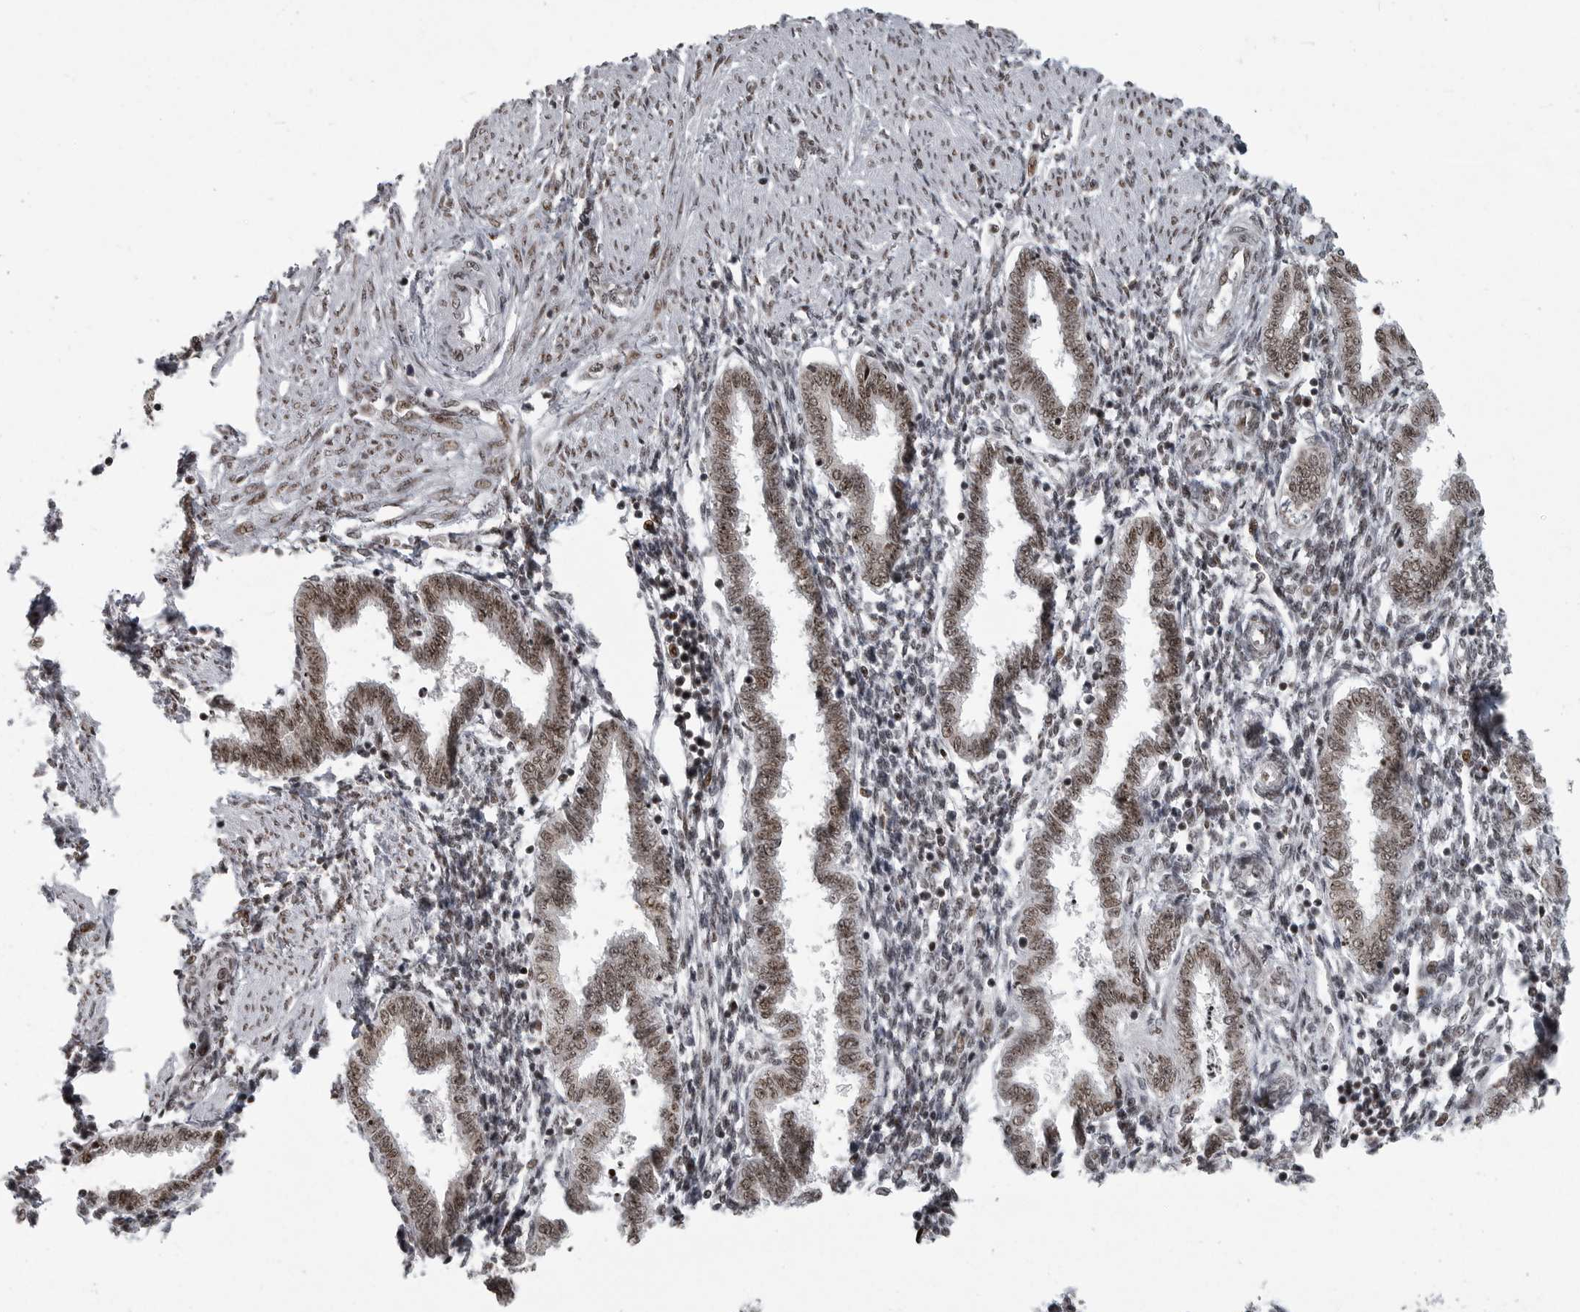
{"staining": {"intensity": "moderate", "quantity": "25%-75%", "location": "nuclear"}, "tissue": "endometrium", "cell_type": "Cells in endometrial stroma", "image_type": "normal", "snomed": [{"axis": "morphology", "description": "Normal tissue, NOS"}, {"axis": "topography", "description": "Endometrium"}], "caption": "High-power microscopy captured an immunohistochemistry (IHC) image of unremarkable endometrium, revealing moderate nuclear expression in about 25%-75% of cells in endometrial stroma. The staining is performed using DAB brown chromogen to label protein expression. The nuclei are counter-stained blue using hematoxylin.", "gene": "YAF2", "patient": {"sex": "female", "age": 33}}